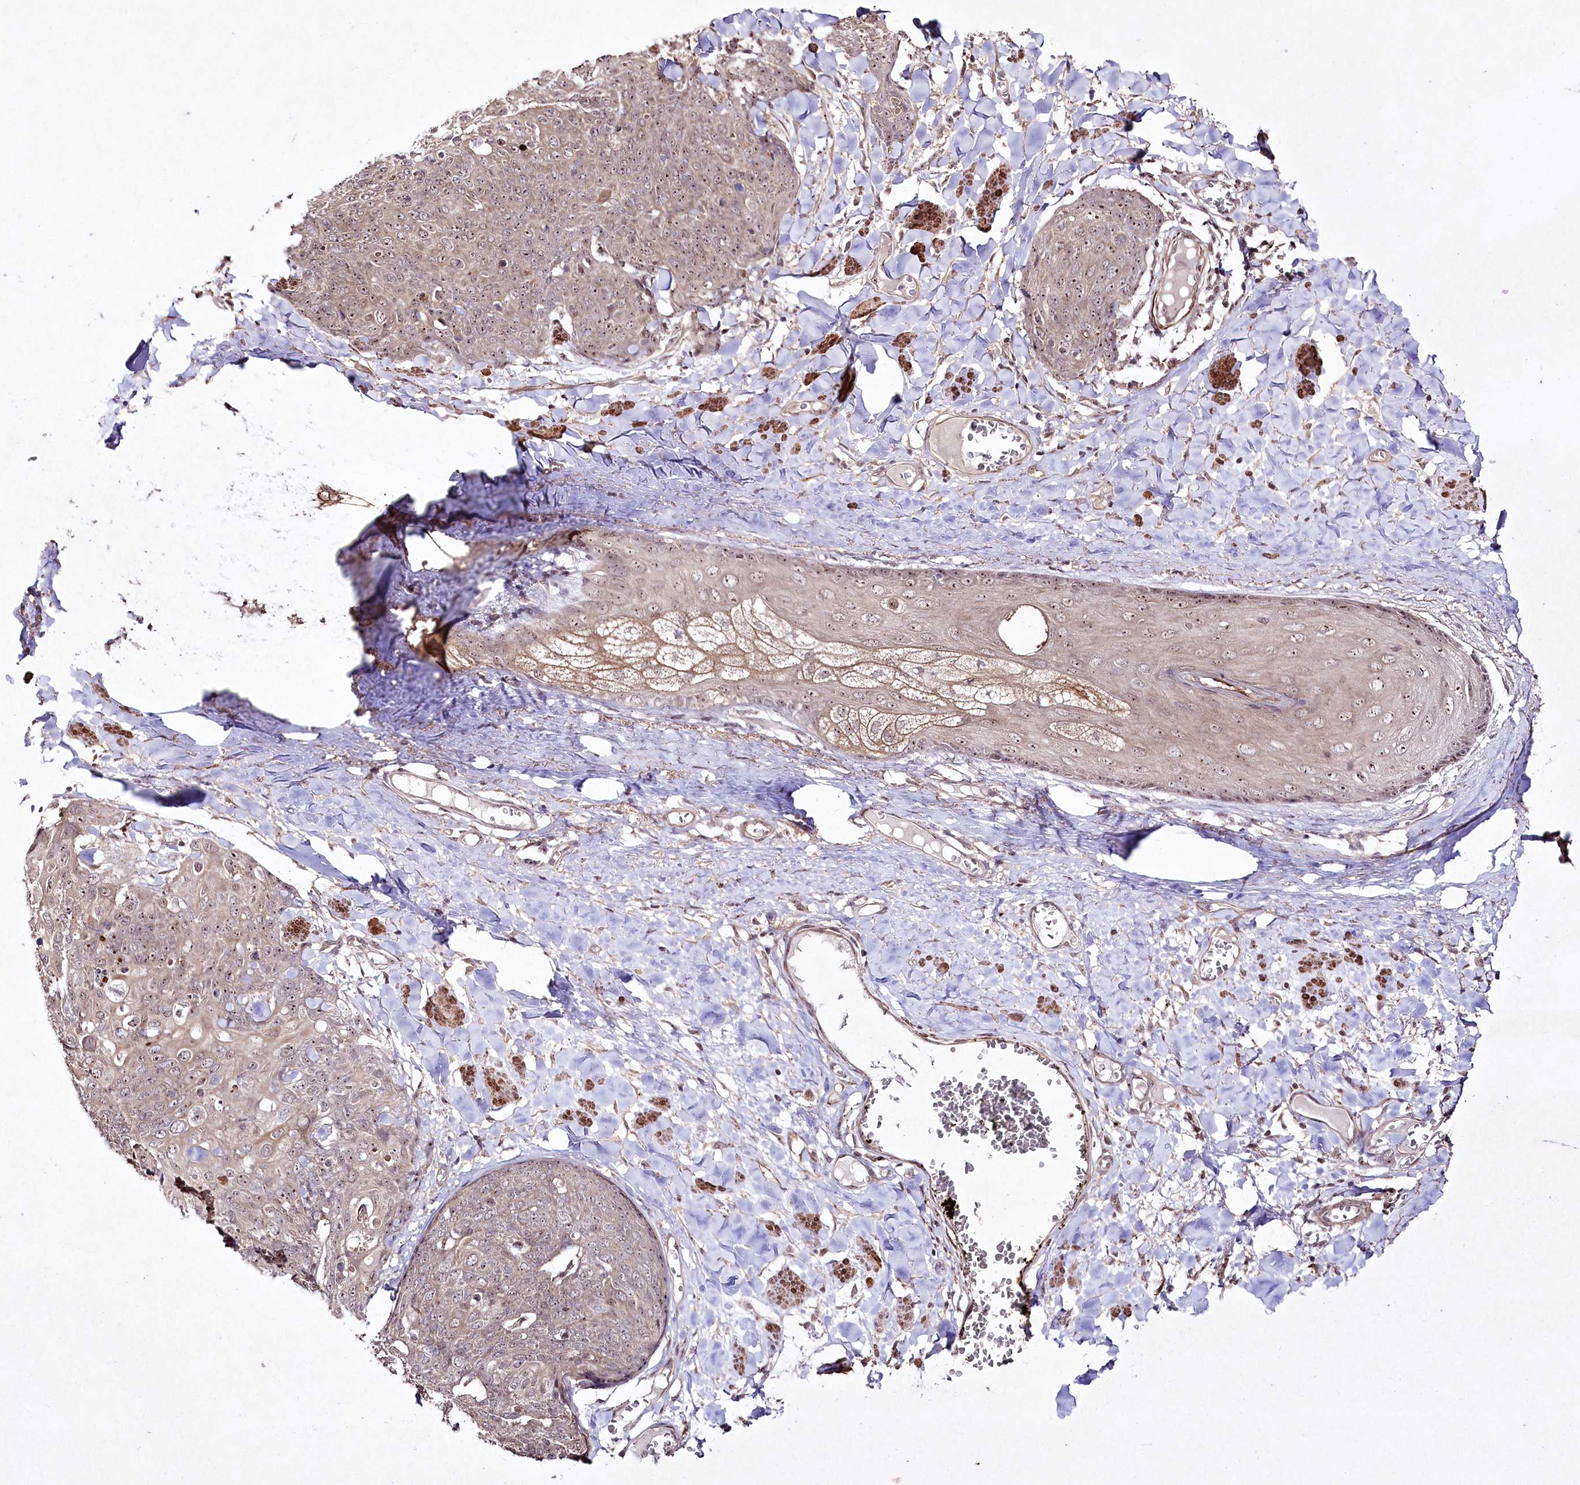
{"staining": {"intensity": "weak", "quantity": ">75%", "location": "nuclear"}, "tissue": "skin cancer", "cell_type": "Tumor cells", "image_type": "cancer", "snomed": [{"axis": "morphology", "description": "Squamous cell carcinoma, NOS"}, {"axis": "topography", "description": "Skin"}, {"axis": "topography", "description": "Vulva"}], "caption": "Immunohistochemical staining of human skin squamous cell carcinoma exhibits low levels of weak nuclear staining in approximately >75% of tumor cells.", "gene": "CCDC59", "patient": {"sex": "female", "age": 85}}